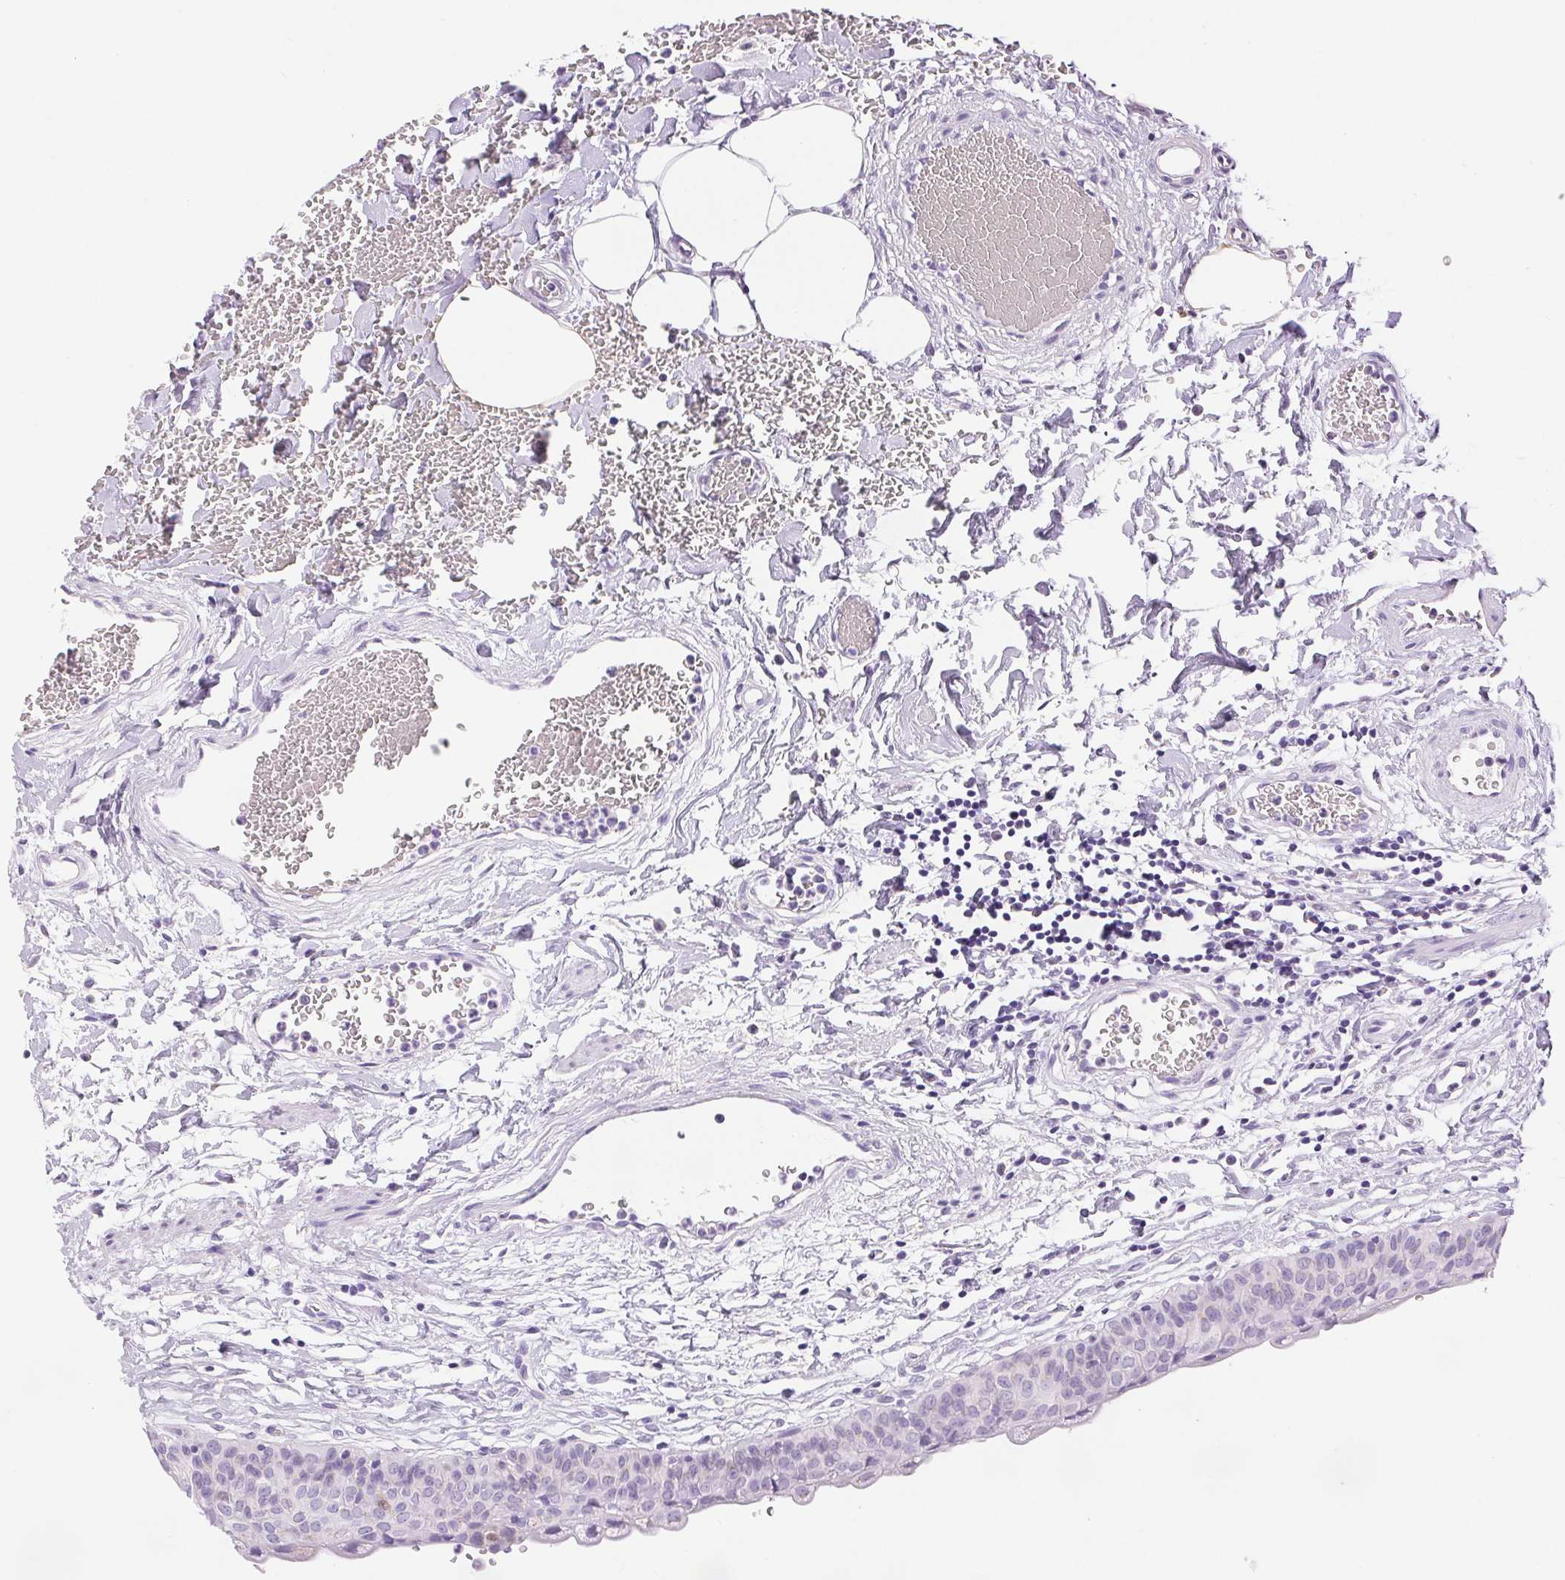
{"staining": {"intensity": "weak", "quantity": "<25%", "location": "cytoplasmic/membranous"}, "tissue": "urinary bladder", "cell_type": "Urothelial cells", "image_type": "normal", "snomed": [{"axis": "morphology", "description": "Normal tissue, NOS"}, {"axis": "topography", "description": "Urinary bladder"}], "caption": "Human urinary bladder stained for a protein using immunohistochemistry shows no positivity in urothelial cells.", "gene": "SERPINB3", "patient": {"sex": "male", "age": 55}}